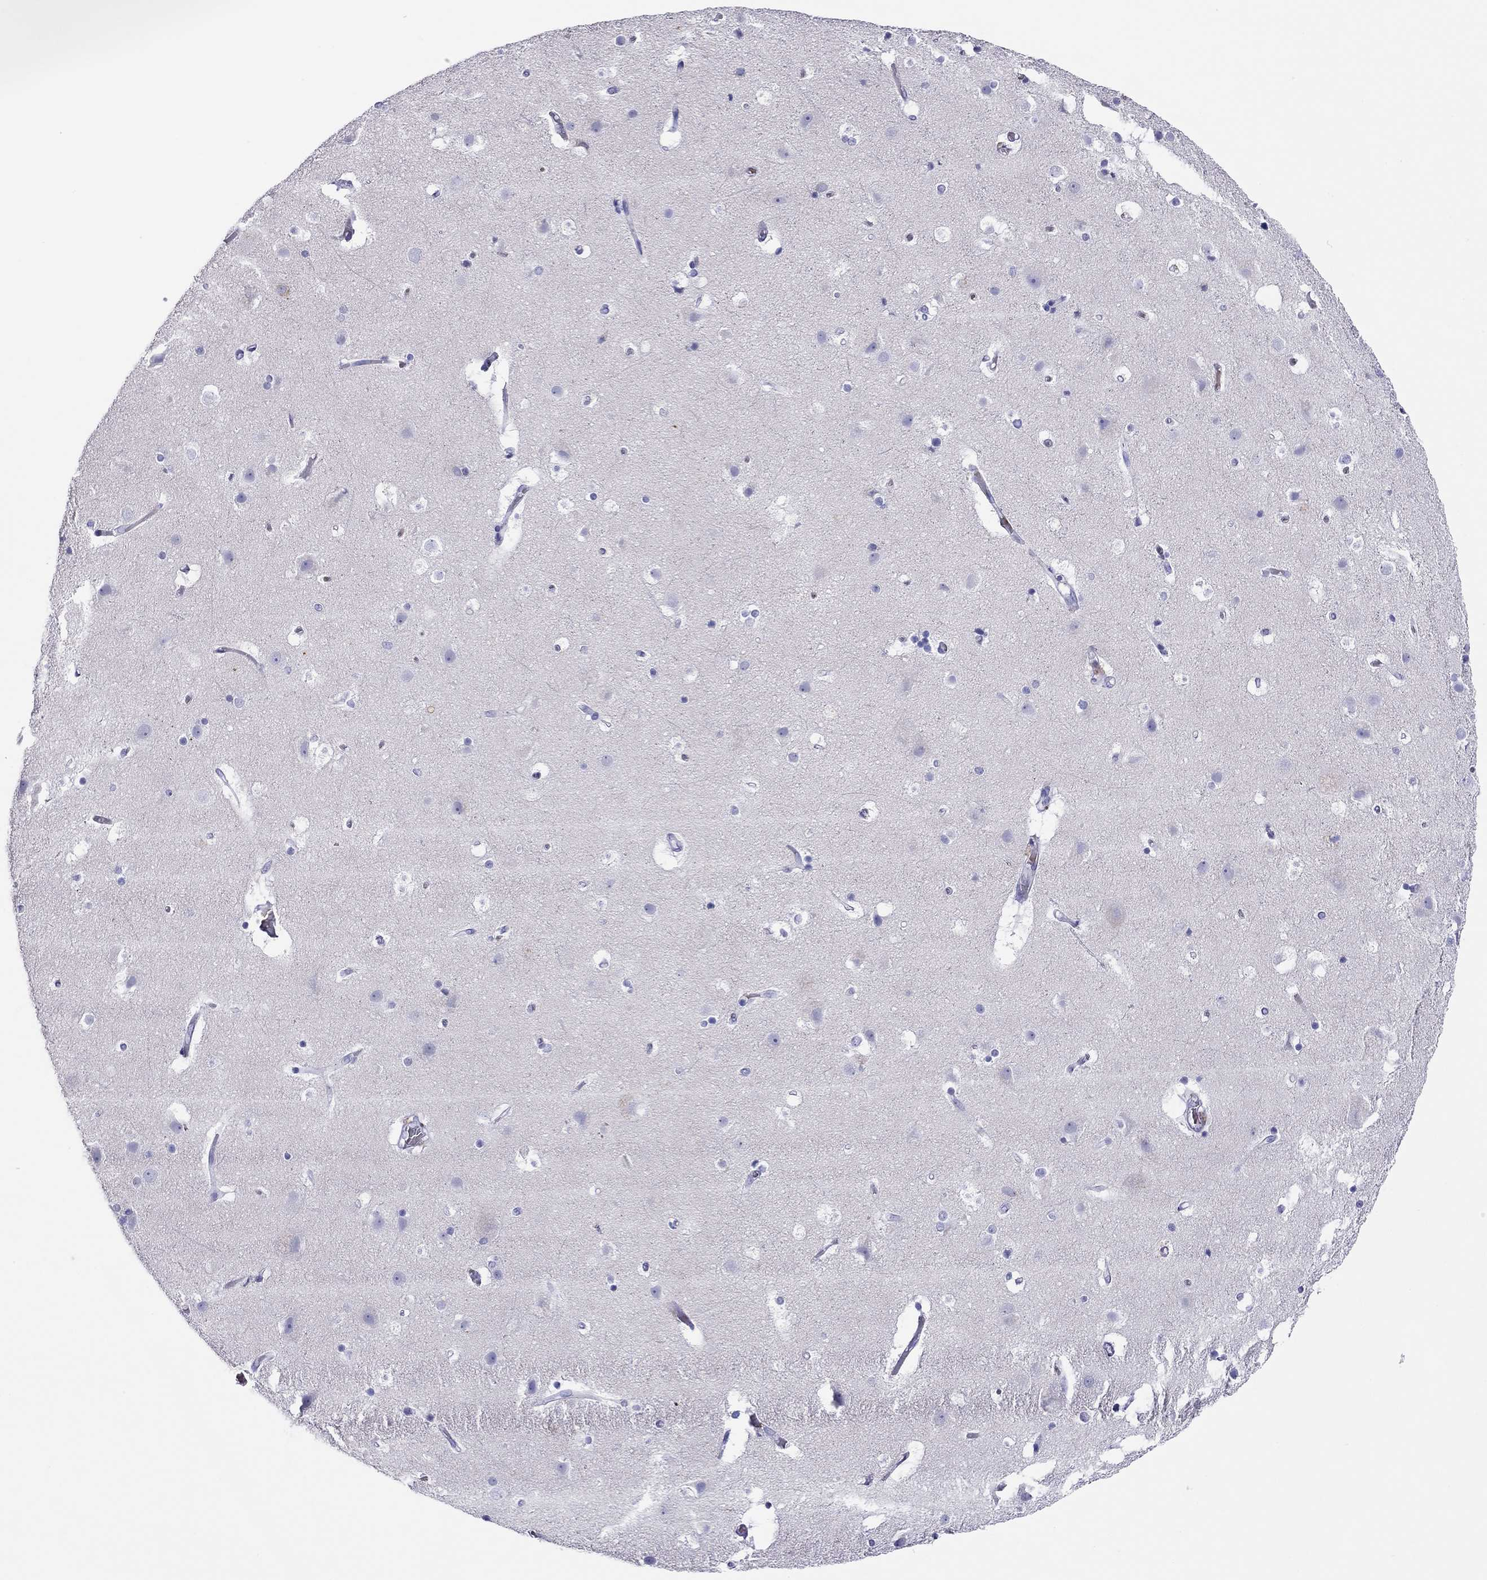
{"staining": {"intensity": "negative", "quantity": "none", "location": "none"}, "tissue": "cerebral cortex", "cell_type": "Endothelial cells", "image_type": "normal", "snomed": [{"axis": "morphology", "description": "Normal tissue, NOS"}, {"axis": "topography", "description": "Cerebral cortex"}], "caption": "The photomicrograph exhibits no staining of endothelial cells in normal cerebral cortex. (DAB immunohistochemistry (IHC) with hematoxylin counter stain).", "gene": "PTPRN", "patient": {"sex": "female", "age": 52}}